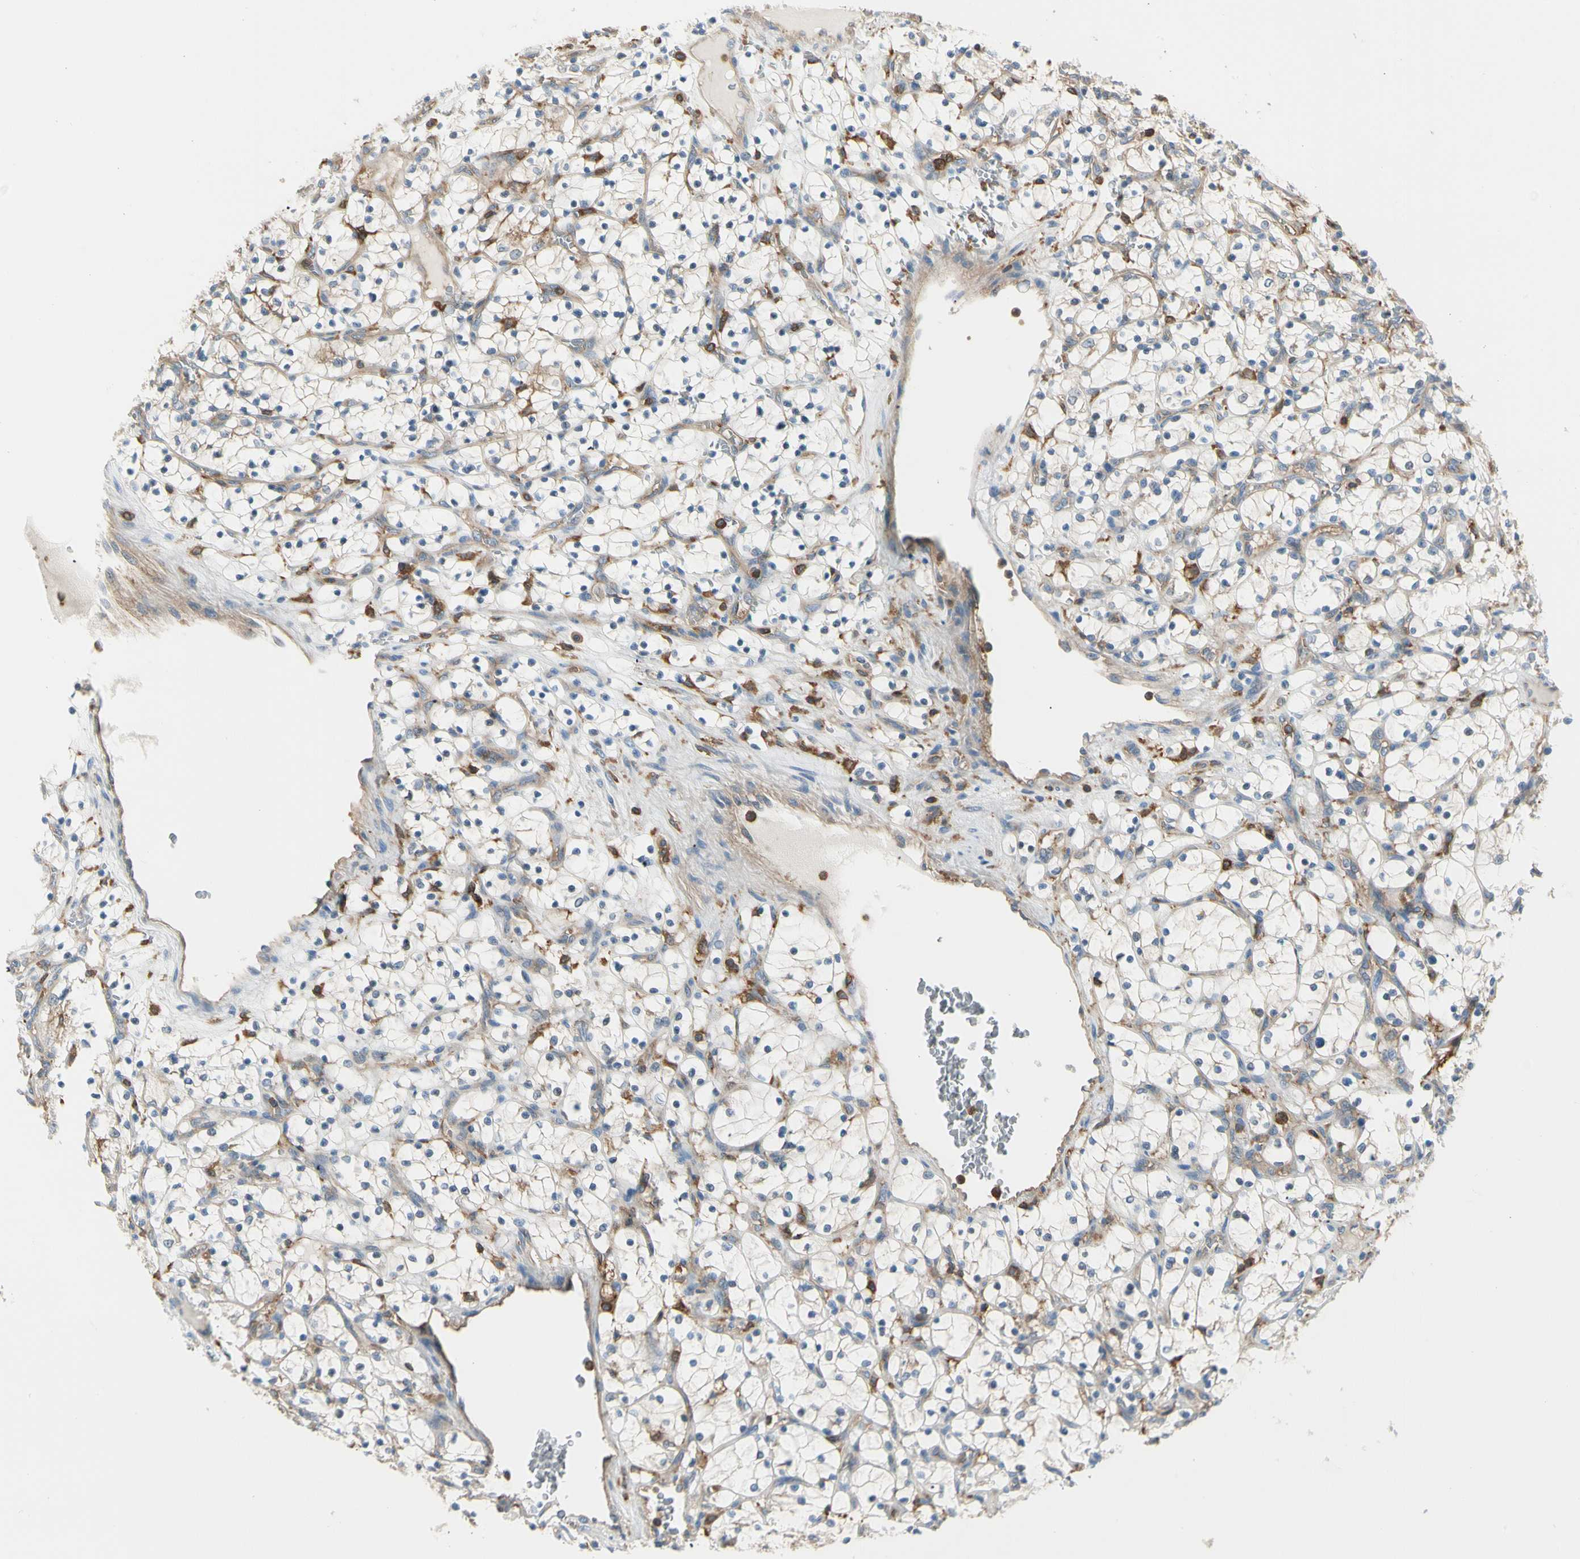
{"staining": {"intensity": "weak", "quantity": "<25%", "location": "cytoplasmic/membranous"}, "tissue": "renal cancer", "cell_type": "Tumor cells", "image_type": "cancer", "snomed": [{"axis": "morphology", "description": "Adenocarcinoma, NOS"}, {"axis": "topography", "description": "Kidney"}], "caption": "An immunohistochemistry (IHC) micrograph of adenocarcinoma (renal) is shown. There is no staining in tumor cells of adenocarcinoma (renal).", "gene": "CAPZA2", "patient": {"sex": "female", "age": 69}}